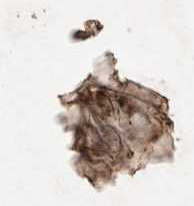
{"staining": {"intensity": "weak", "quantity": "25%-75%", "location": "cytoplasmic/membranous"}, "tissue": "renal cancer", "cell_type": "Tumor cells", "image_type": "cancer", "snomed": [{"axis": "morphology", "description": "Adenocarcinoma, NOS"}, {"axis": "topography", "description": "Kidney"}], "caption": "Immunohistochemistry (IHC) of renal adenocarcinoma shows low levels of weak cytoplasmic/membranous staining in approximately 25%-75% of tumor cells.", "gene": "SNX31", "patient": {"sex": "female", "age": 69}}